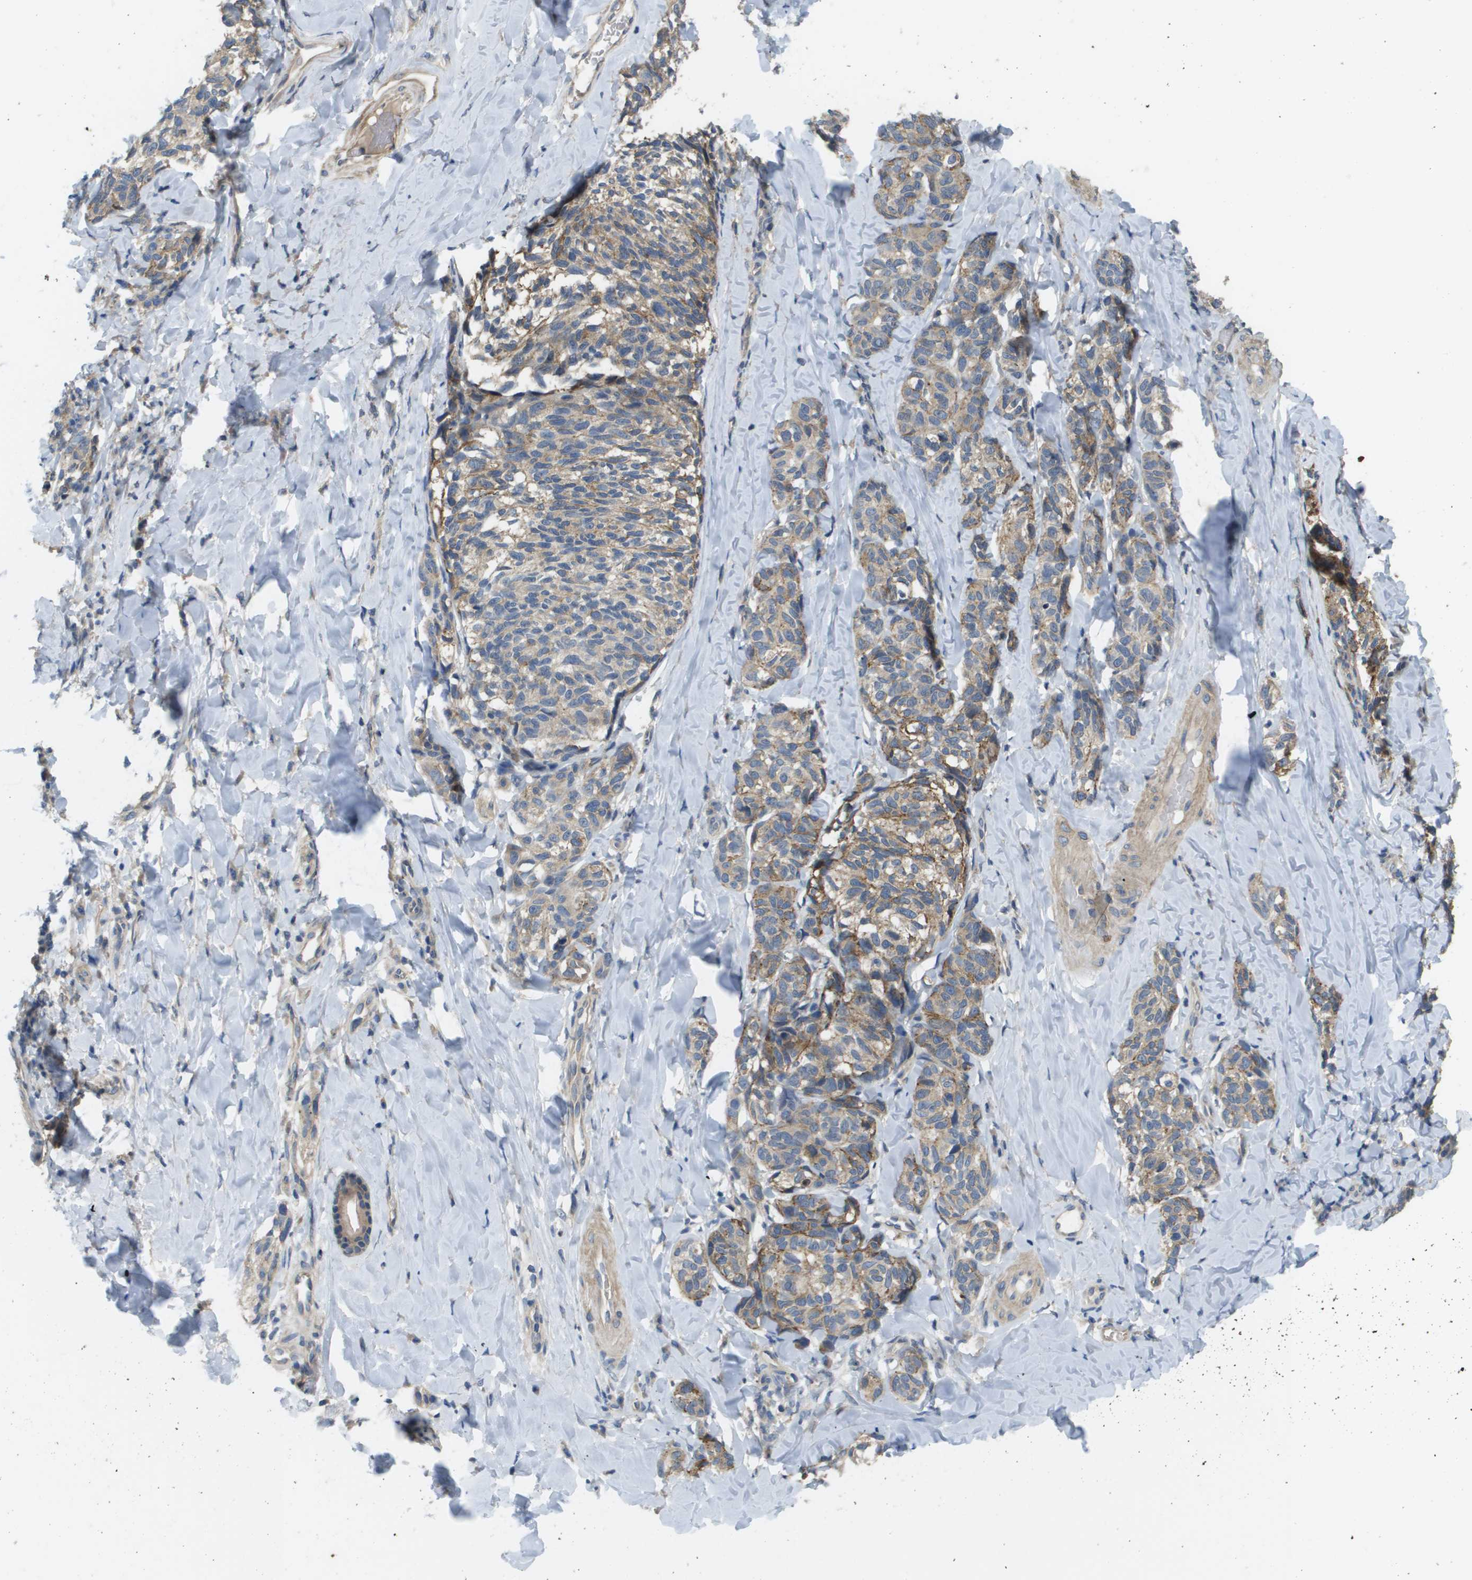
{"staining": {"intensity": "weak", "quantity": ">75%", "location": "cytoplasmic/membranous"}, "tissue": "melanoma", "cell_type": "Tumor cells", "image_type": "cancer", "snomed": [{"axis": "morphology", "description": "Malignant melanoma, NOS"}, {"axis": "topography", "description": "Skin"}], "caption": "The histopathology image exhibits staining of melanoma, revealing weak cytoplasmic/membranous protein positivity (brown color) within tumor cells.", "gene": "KRT23", "patient": {"sex": "female", "age": 73}}